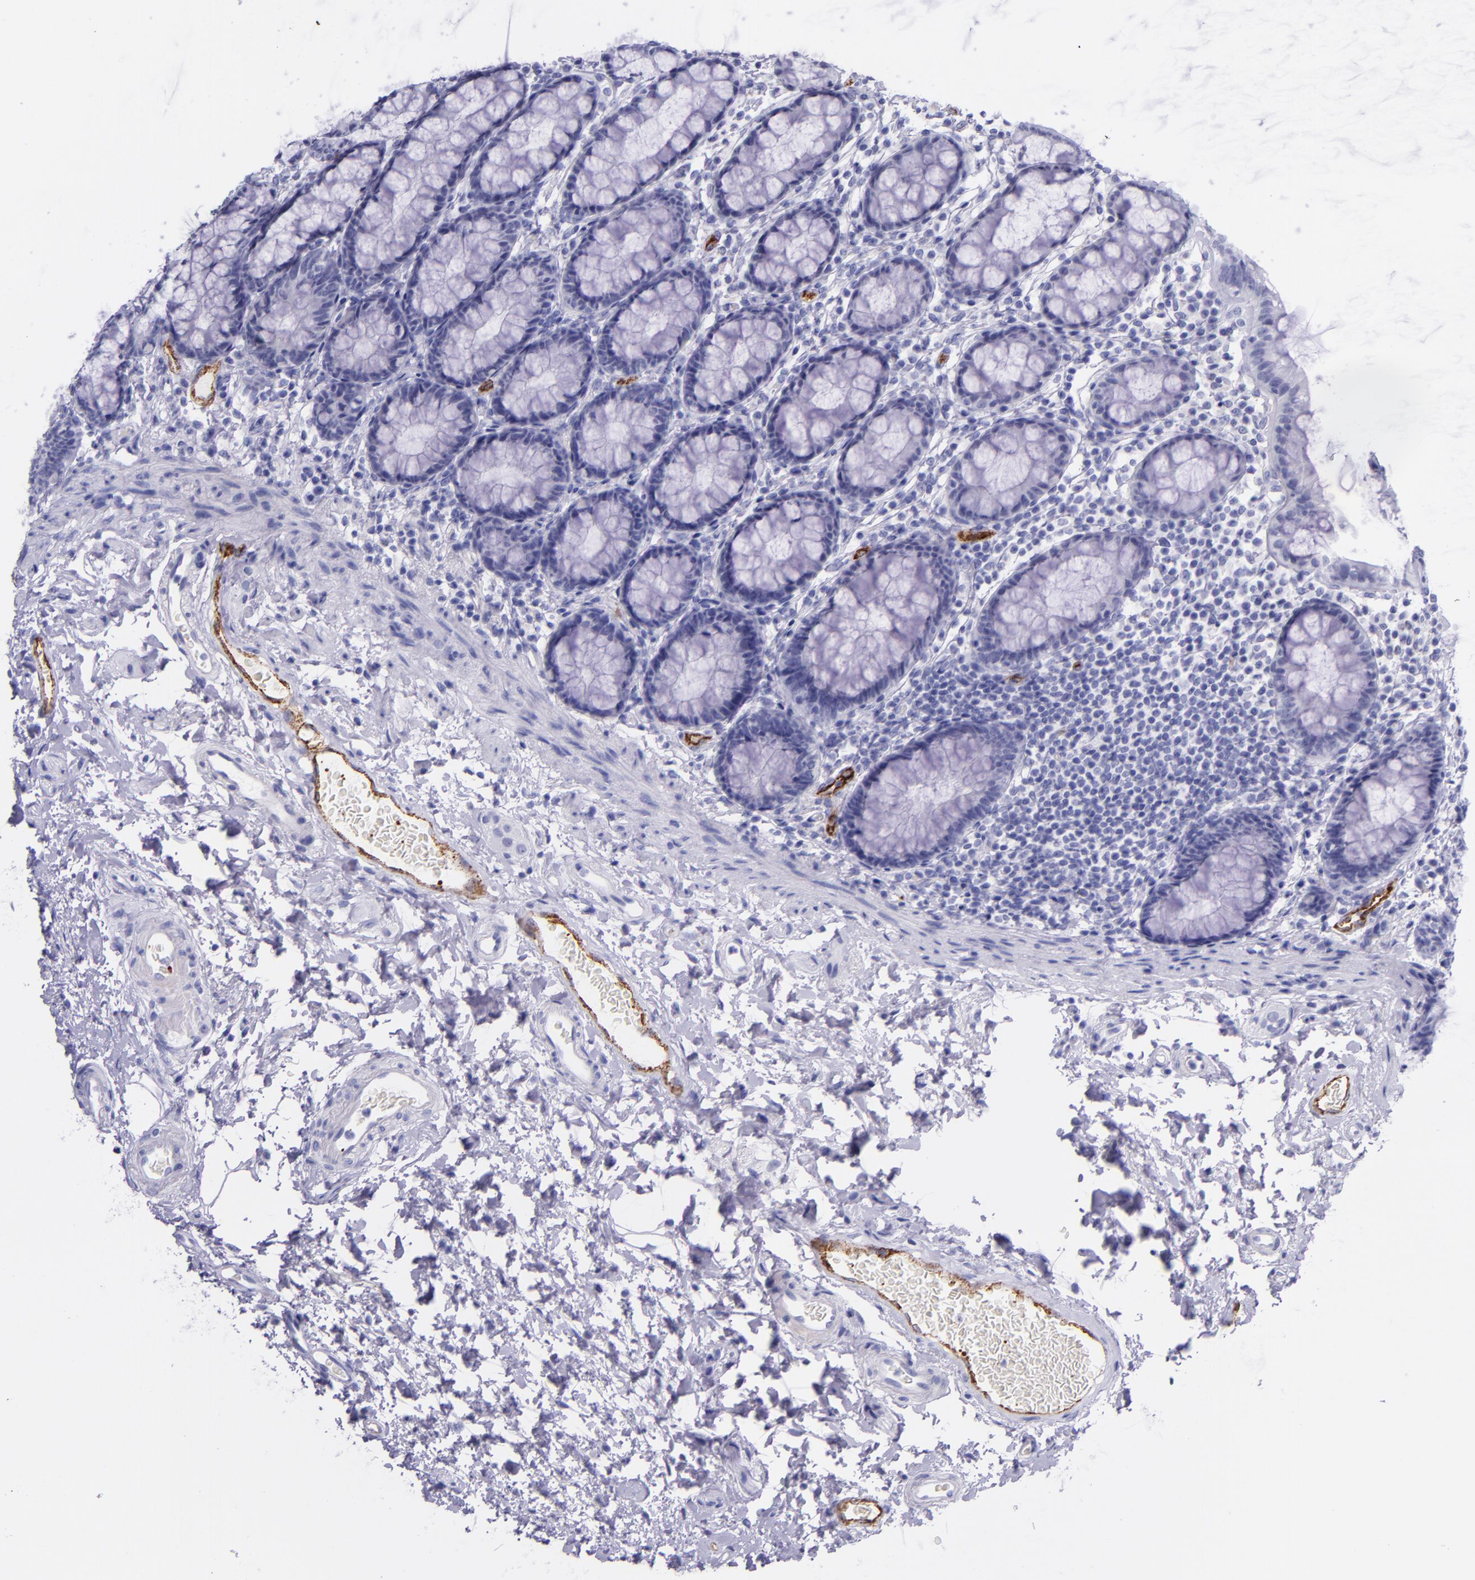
{"staining": {"intensity": "negative", "quantity": "none", "location": "none"}, "tissue": "rectum", "cell_type": "Glandular cells", "image_type": "normal", "snomed": [{"axis": "morphology", "description": "Normal tissue, NOS"}, {"axis": "topography", "description": "Rectum"}], "caption": "High magnification brightfield microscopy of unremarkable rectum stained with DAB (brown) and counterstained with hematoxylin (blue): glandular cells show no significant positivity. The staining is performed using DAB brown chromogen with nuclei counter-stained in using hematoxylin.", "gene": "SELE", "patient": {"sex": "male", "age": 92}}